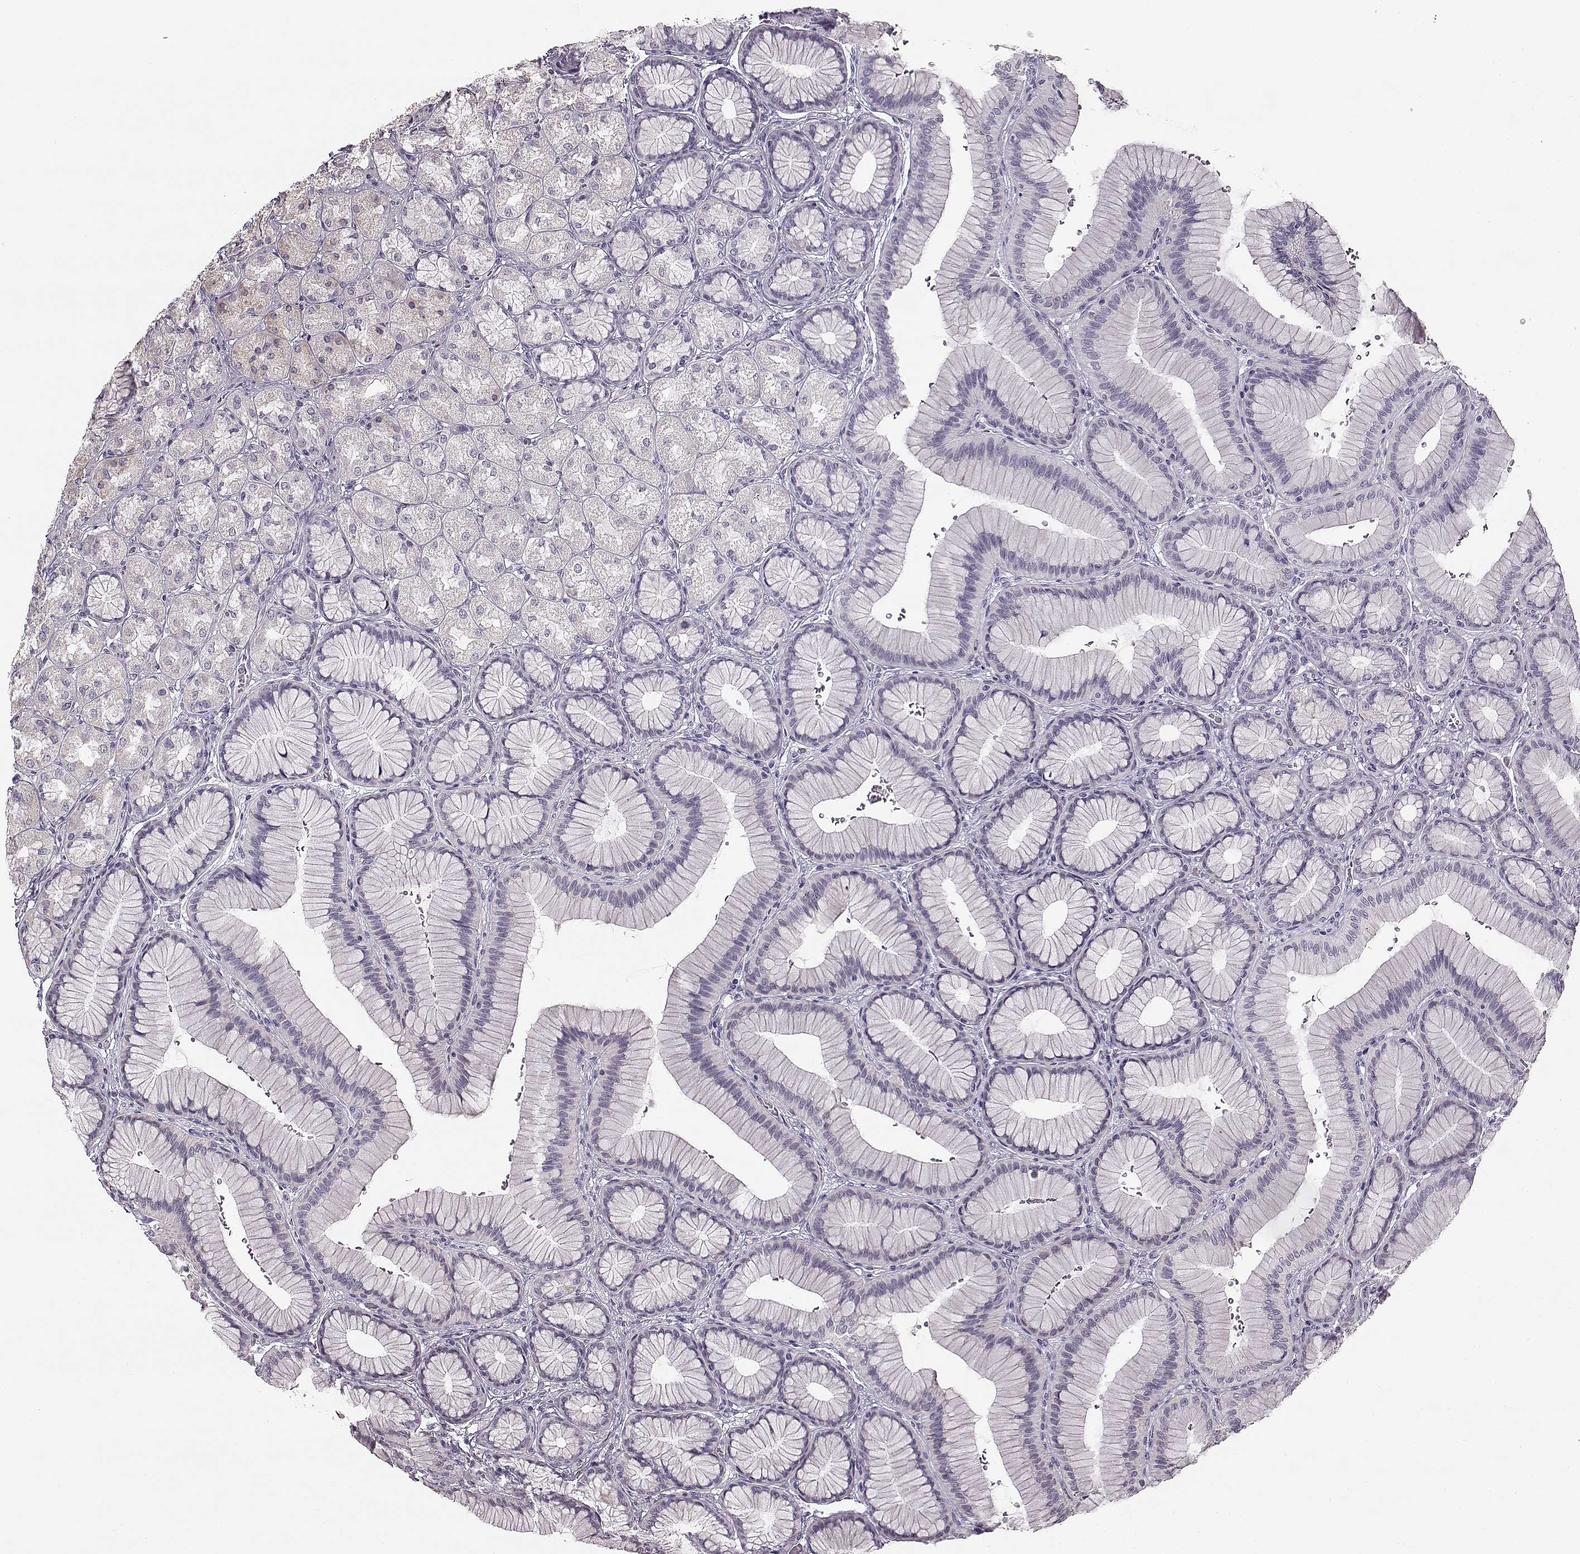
{"staining": {"intensity": "negative", "quantity": "none", "location": "none"}, "tissue": "stomach", "cell_type": "Glandular cells", "image_type": "normal", "snomed": [{"axis": "morphology", "description": "Normal tissue, NOS"}, {"axis": "morphology", "description": "Adenocarcinoma, NOS"}, {"axis": "morphology", "description": "Adenocarcinoma, High grade"}, {"axis": "topography", "description": "Stomach, upper"}, {"axis": "topography", "description": "Stomach"}], "caption": "Immunohistochemistry (IHC) histopathology image of unremarkable stomach: human stomach stained with DAB exhibits no significant protein positivity in glandular cells.", "gene": "MAP6D1", "patient": {"sex": "female", "age": 65}}